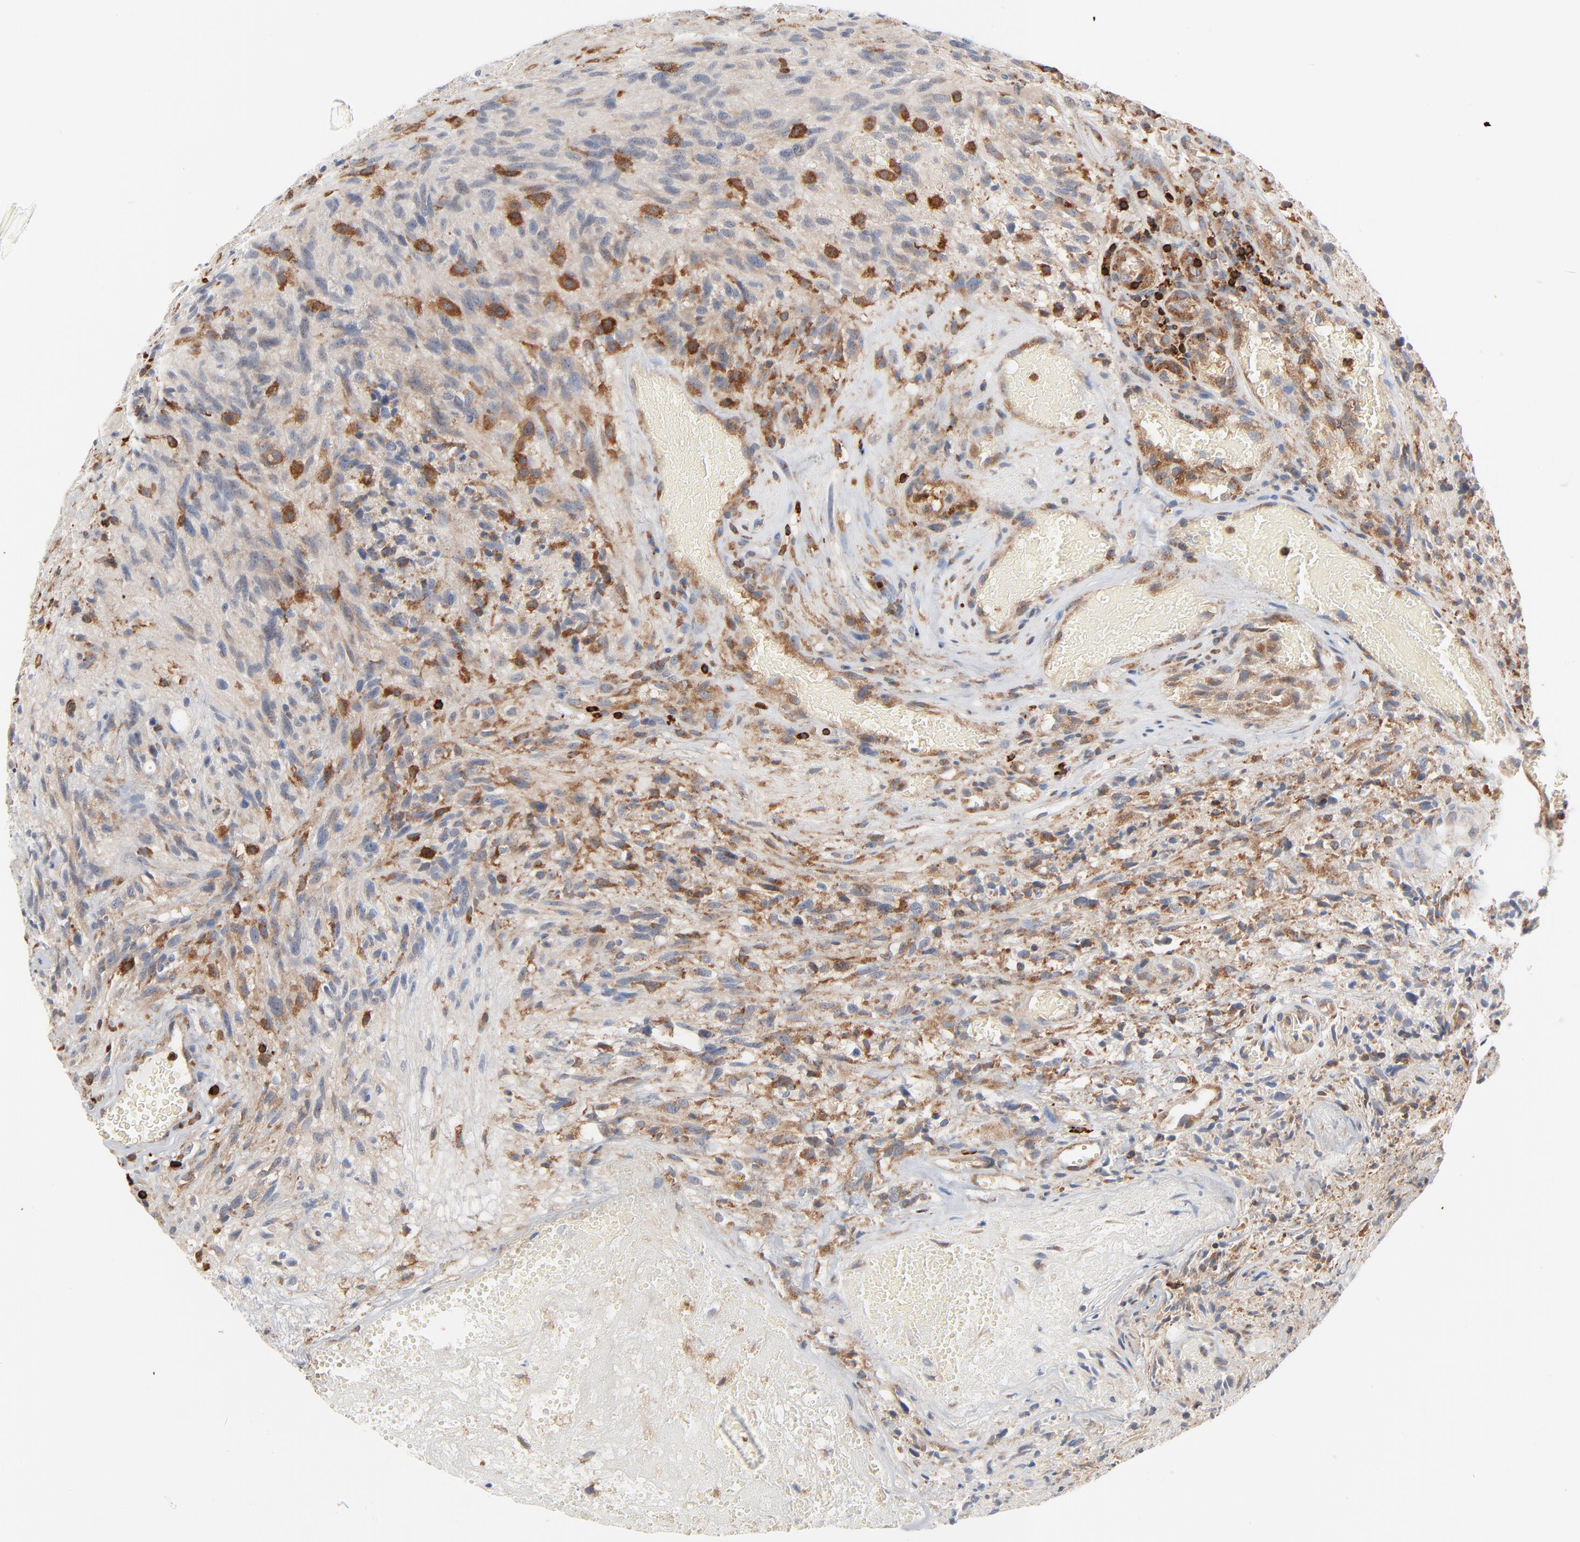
{"staining": {"intensity": "weak", "quantity": "25%-75%", "location": "cytoplasmic/membranous"}, "tissue": "glioma", "cell_type": "Tumor cells", "image_type": "cancer", "snomed": [{"axis": "morphology", "description": "Normal tissue, NOS"}, {"axis": "morphology", "description": "Glioma, malignant, High grade"}, {"axis": "topography", "description": "Cerebral cortex"}], "caption": "A brown stain highlights weak cytoplasmic/membranous expression of a protein in glioma tumor cells. The staining was performed using DAB (3,3'-diaminobenzidine) to visualize the protein expression in brown, while the nuclei were stained in blue with hematoxylin (Magnification: 20x).", "gene": "SH3KBP1", "patient": {"sex": "male", "age": 75}}